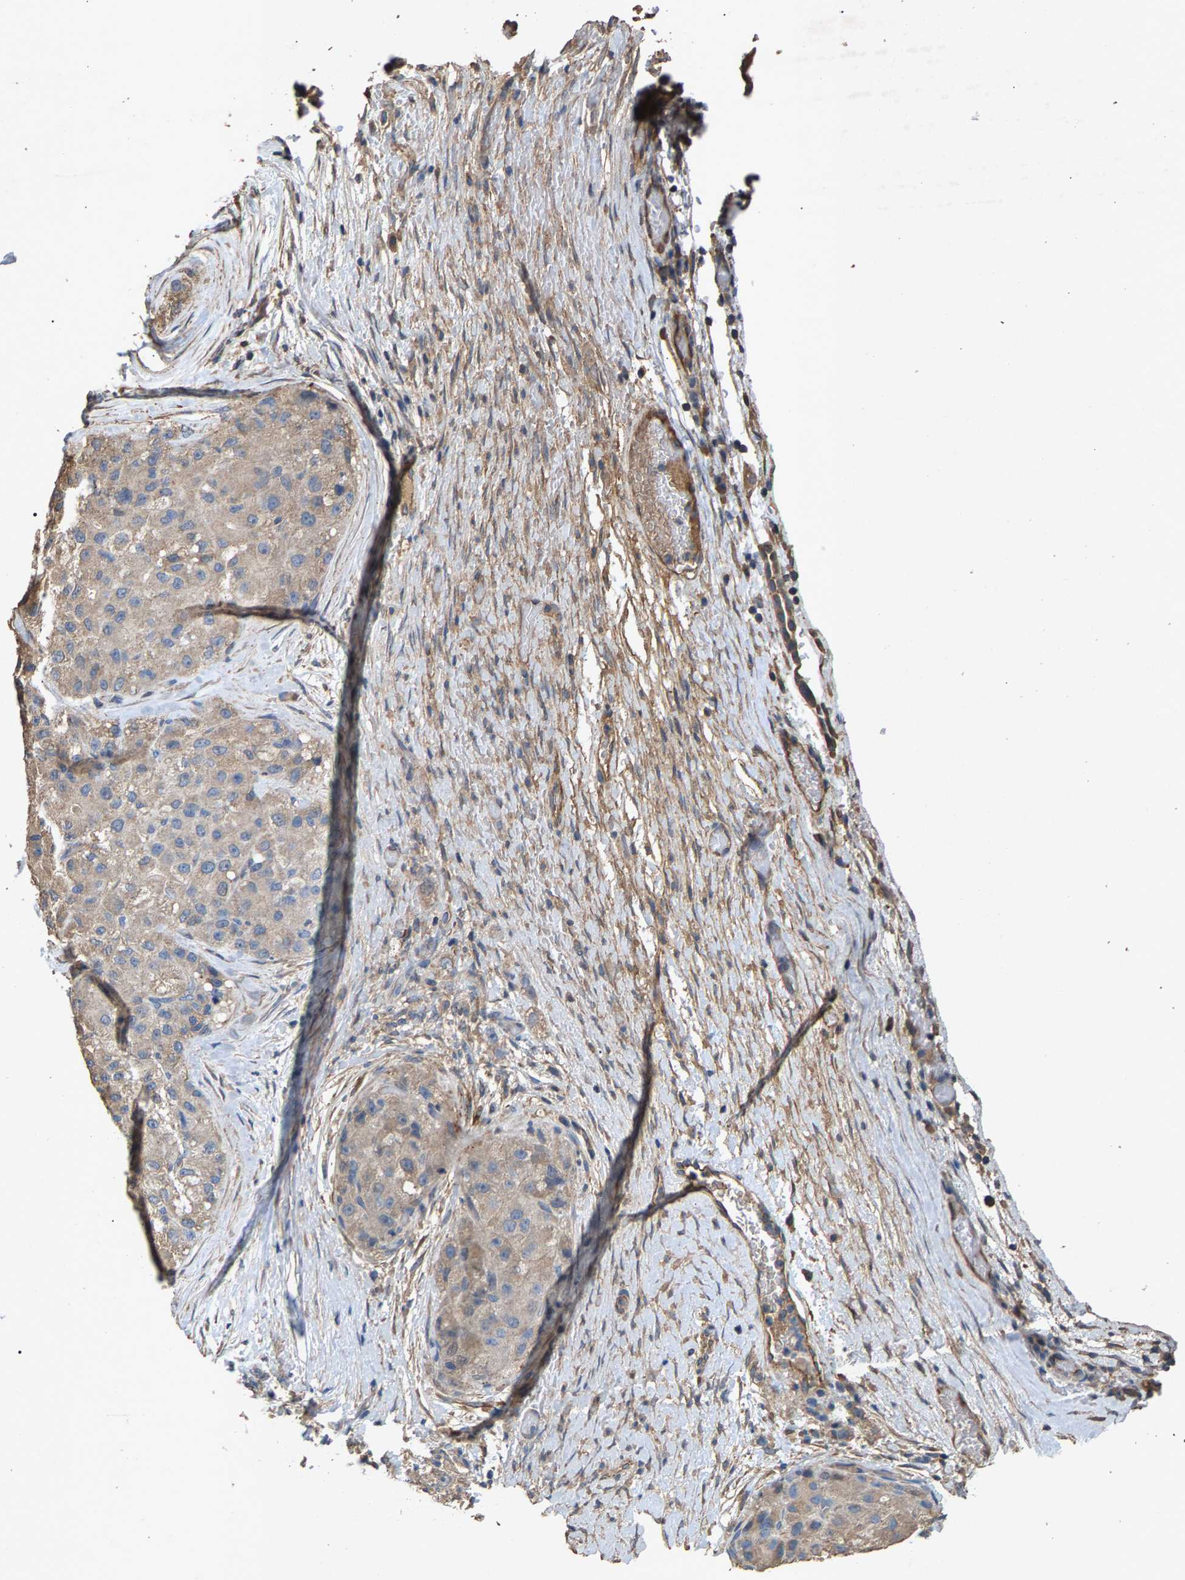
{"staining": {"intensity": "weak", "quantity": "<25%", "location": "cytoplasmic/membranous"}, "tissue": "liver cancer", "cell_type": "Tumor cells", "image_type": "cancer", "snomed": [{"axis": "morphology", "description": "Carcinoma, Hepatocellular, NOS"}, {"axis": "topography", "description": "Liver"}], "caption": "IHC image of liver cancer (hepatocellular carcinoma) stained for a protein (brown), which reveals no positivity in tumor cells.", "gene": "HTRA3", "patient": {"sex": "male", "age": 80}}